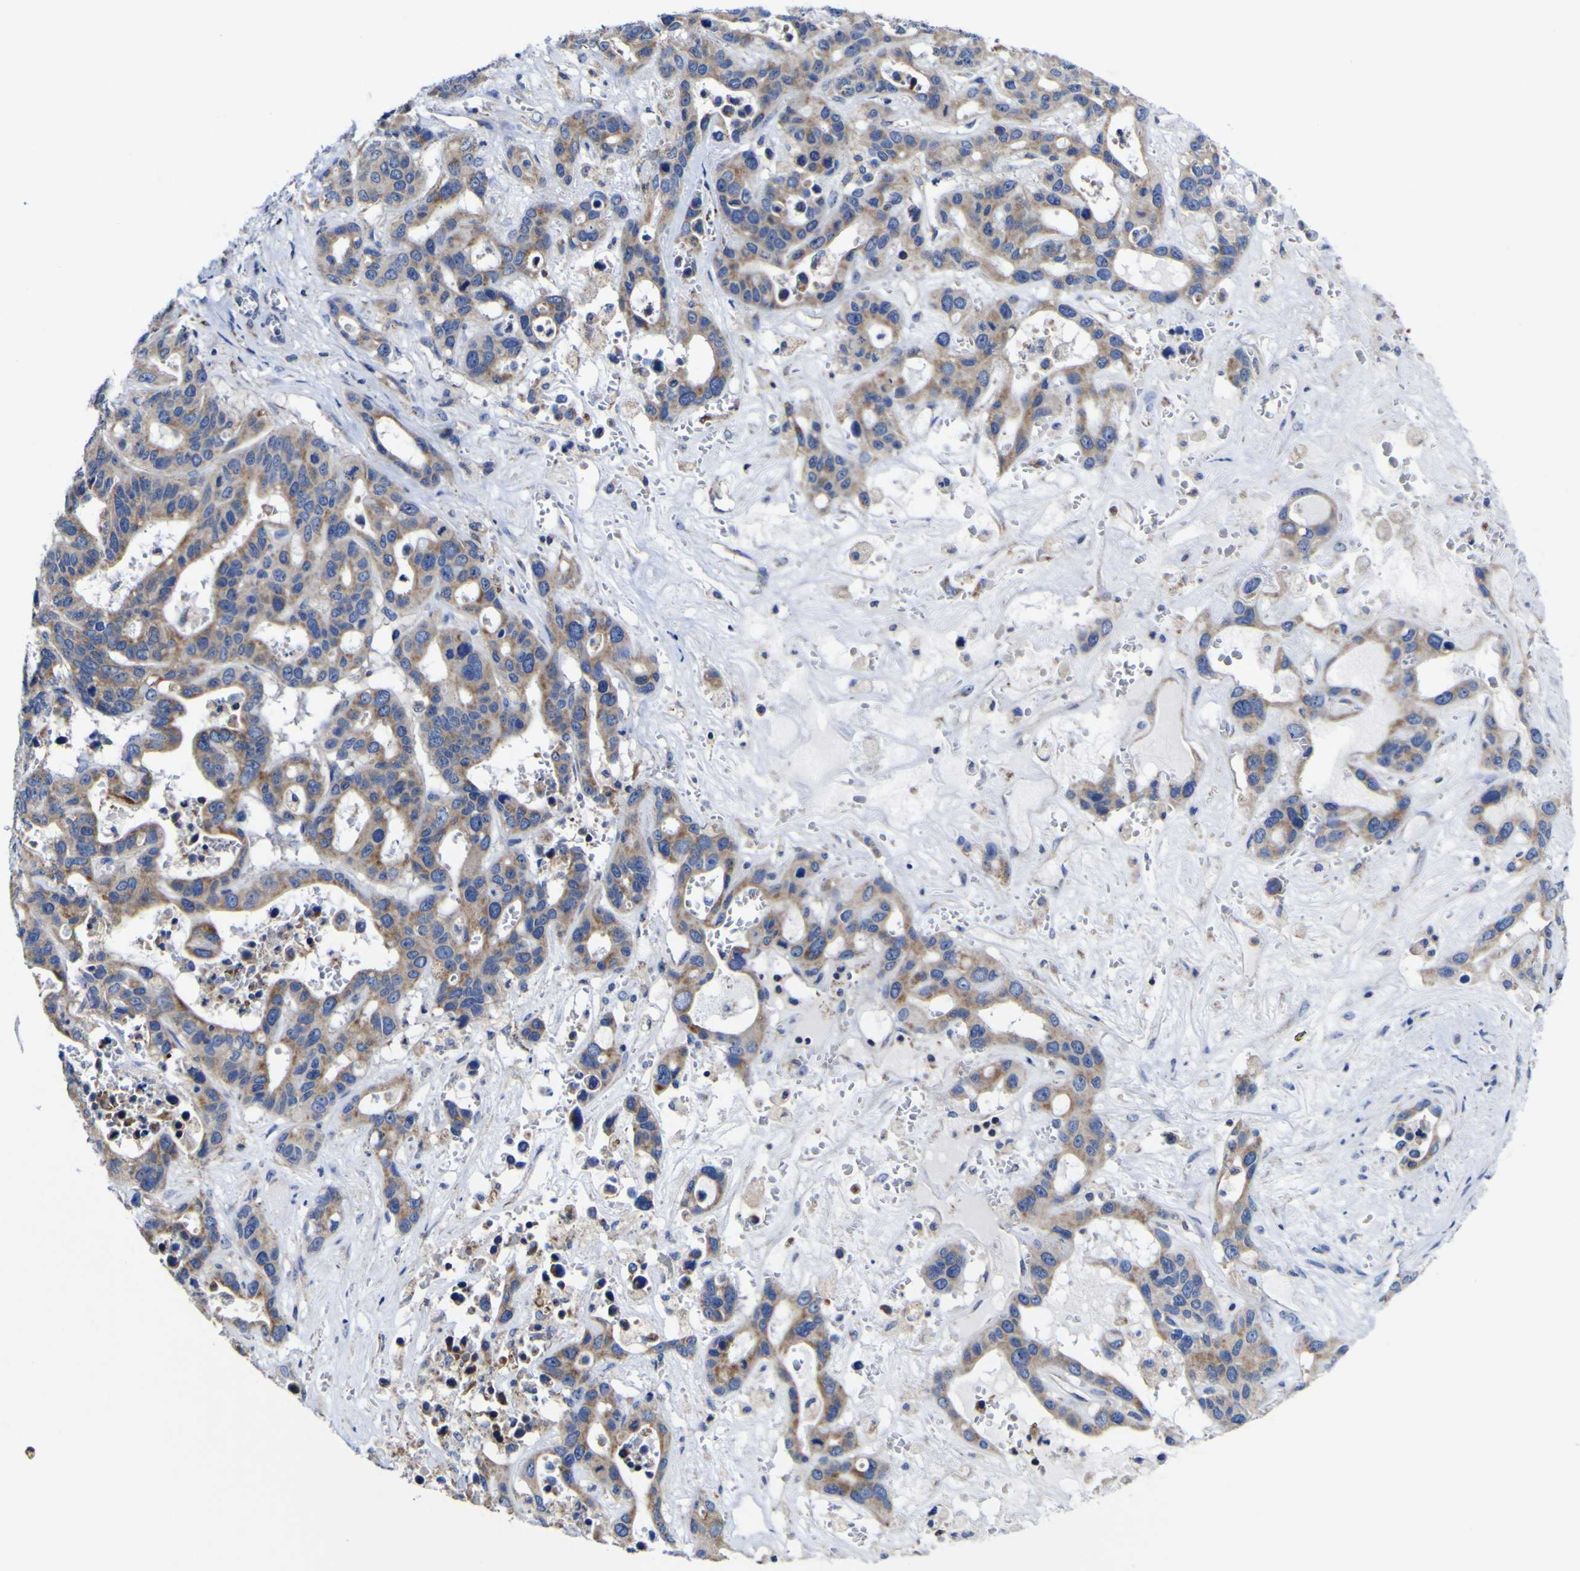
{"staining": {"intensity": "moderate", "quantity": ">75%", "location": "cytoplasmic/membranous"}, "tissue": "liver cancer", "cell_type": "Tumor cells", "image_type": "cancer", "snomed": [{"axis": "morphology", "description": "Cholangiocarcinoma"}, {"axis": "topography", "description": "Liver"}], "caption": "DAB (3,3'-diaminobenzidine) immunohistochemical staining of human liver cholangiocarcinoma demonstrates moderate cytoplasmic/membranous protein staining in approximately >75% of tumor cells.", "gene": "CCDC90B", "patient": {"sex": "female", "age": 65}}